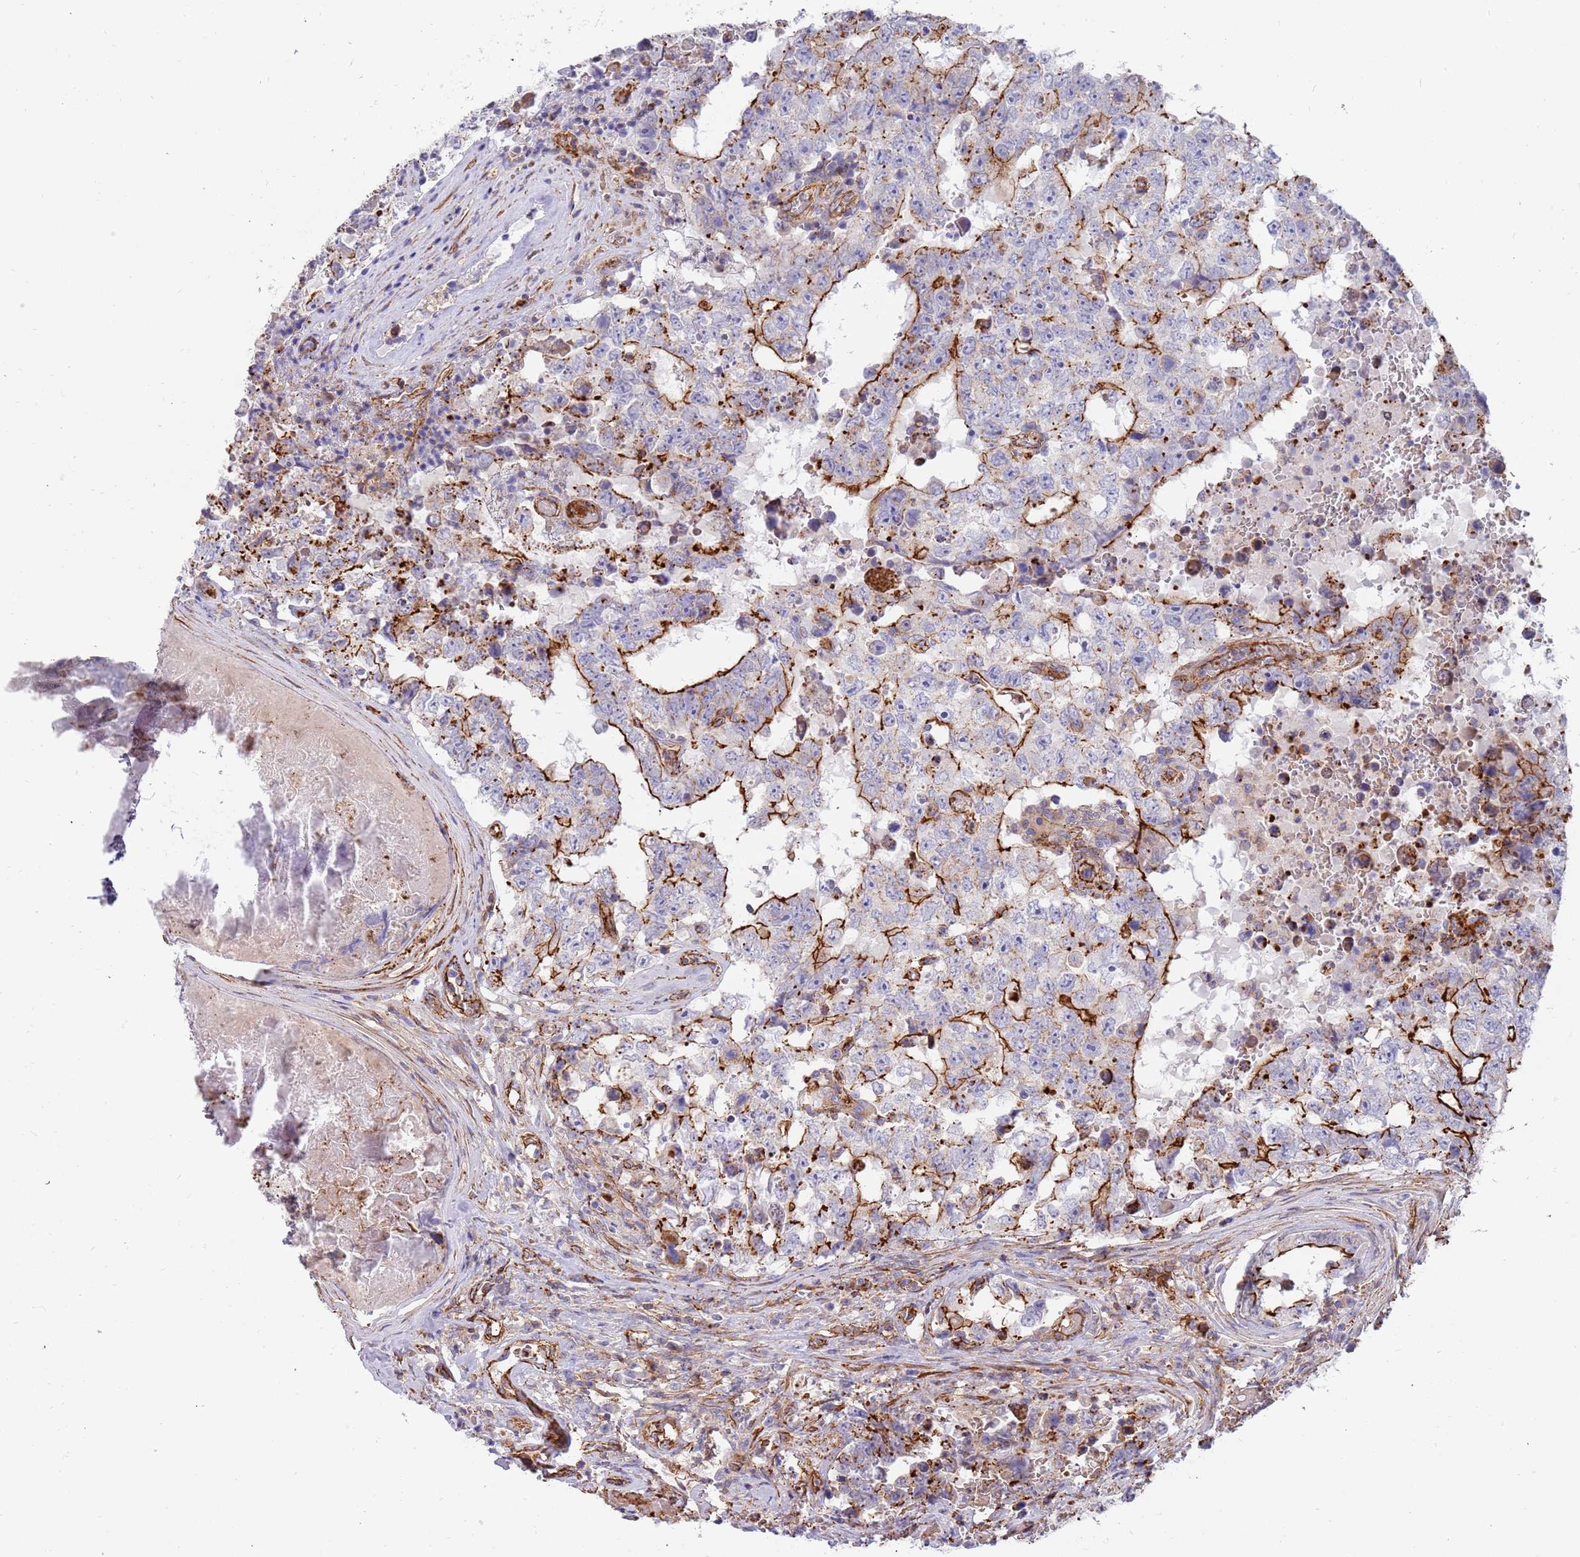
{"staining": {"intensity": "strong", "quantity": ">75%", "location": "cytoplasmic/membranous"}, "tissue": "testis cancer", "cell_type": "Tumor cells", "image_type": "cancer", "snomed": [{"axis": "morphology", "description": "Normal tissue, NOS"}, {"axis": "morphology", "description": "Carcinoma, Embryonal, NOS"}, {"axis": "topography", "description": "Testis"}, {"axis": "topography", "description": "Epididymis"}], "caption": "IHC (DAB (3,3'-diaminobenzidine)) staining of human testis cancer (embryonal carcinoma) shows strong cytoplasmic/membranous protein staining in about >75% of tumor cells. (IHC, brightfield microscopy, high magnification).", "gene": "GFRAL", "patient": {"sex": "male", "age": 25}}